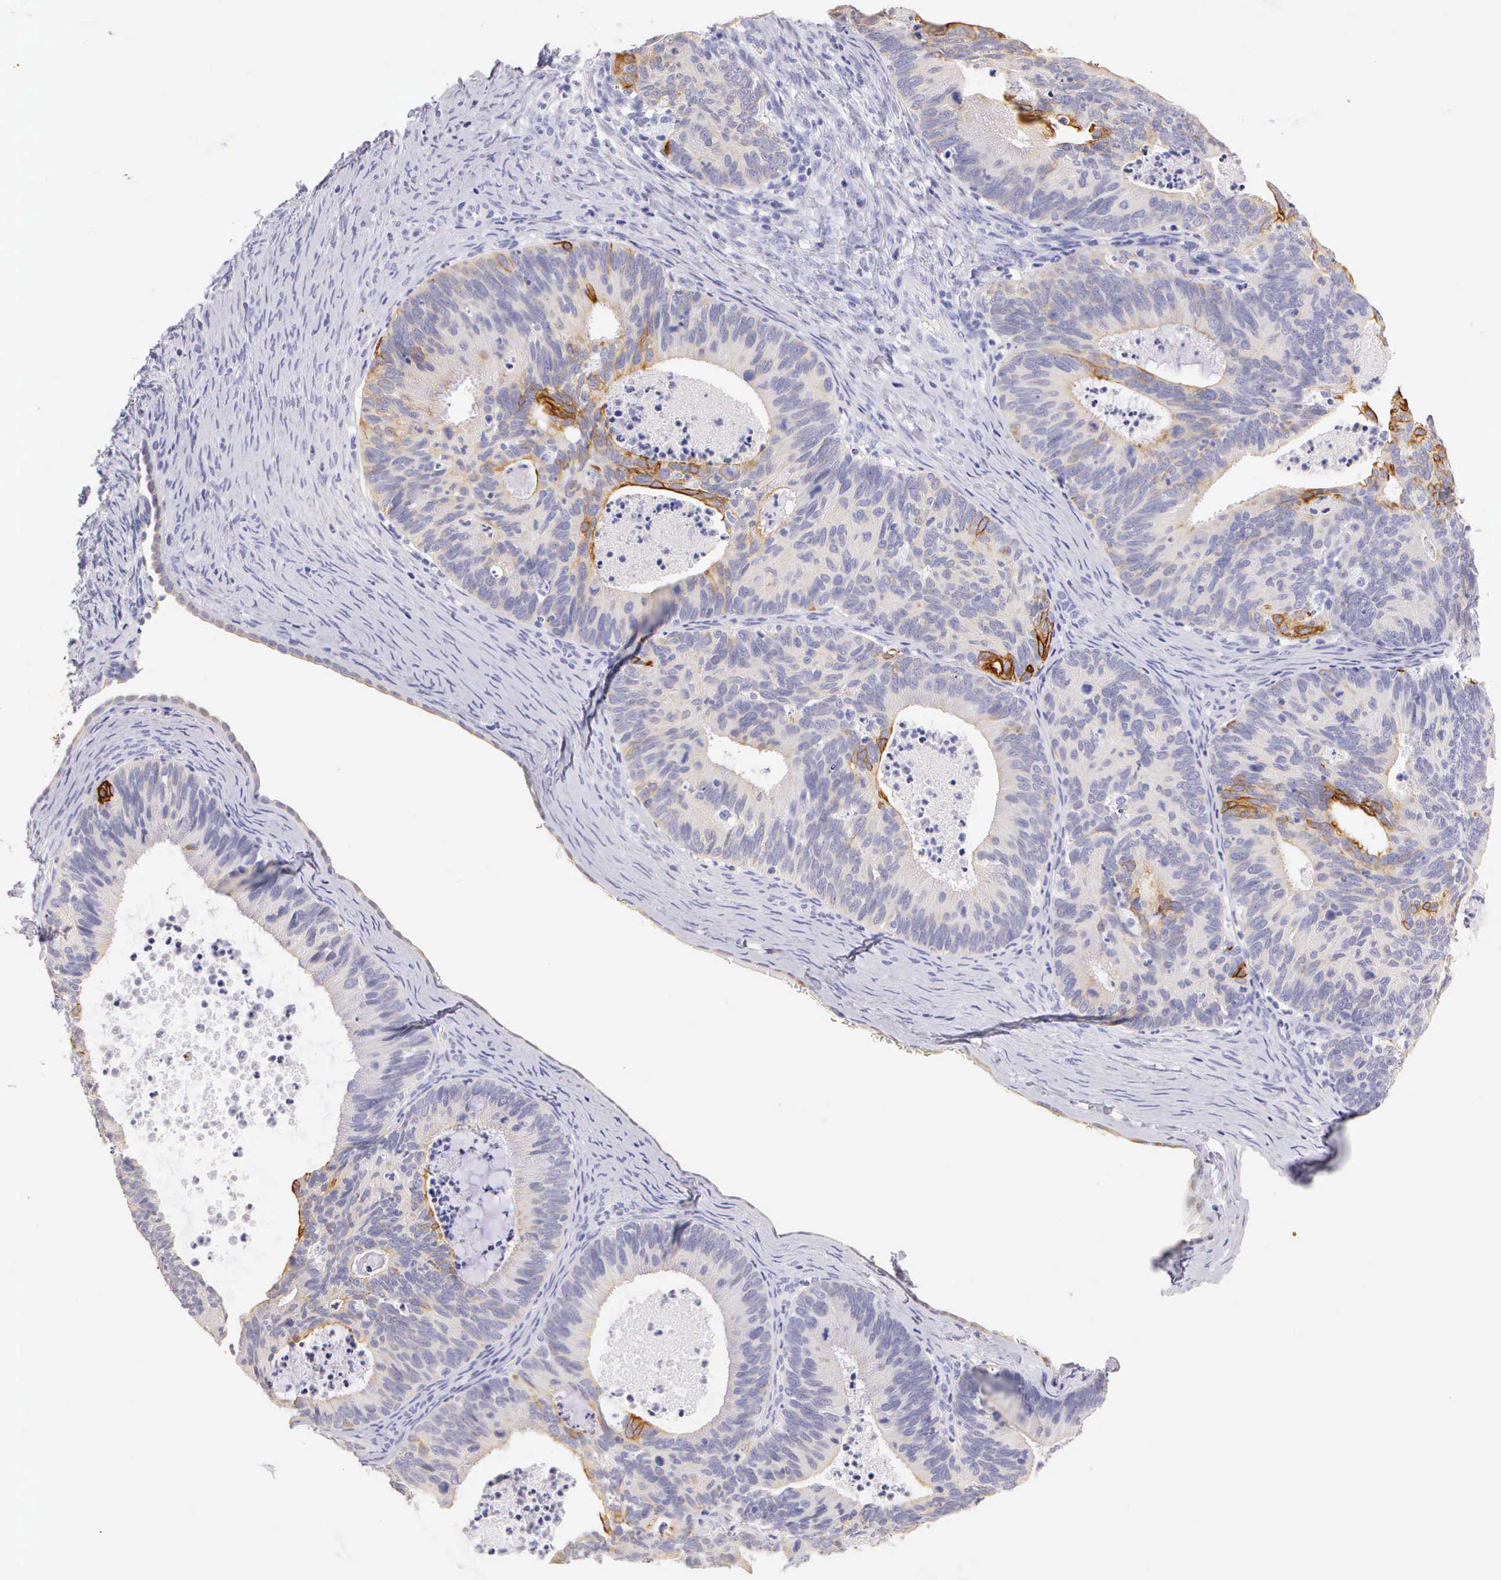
{"staining": {"intensity": "weak", "quantity": "<25%", "location": "cytoplasmic/membranous"}, "tissue": "ovarian cancer", "cell_type": "Tumor cells", "image_type": "cancer", "snomed": [{"axis": "morphology", "description": "Carcinoma, endometroid"}, {"axis": "topography", "description": "Ovary"}], "caption": "Immunohistochemistry (IHC) photomicrograph of neoplastic tissue: ovarian endometroid carcinoma stained with DAB demonstrates no significant protein positivity in tumor cells. (IHC, brightfield microscopy, high magnification).", "gene": "KRT17", "patient": {"sex": "female", "age": 52}}